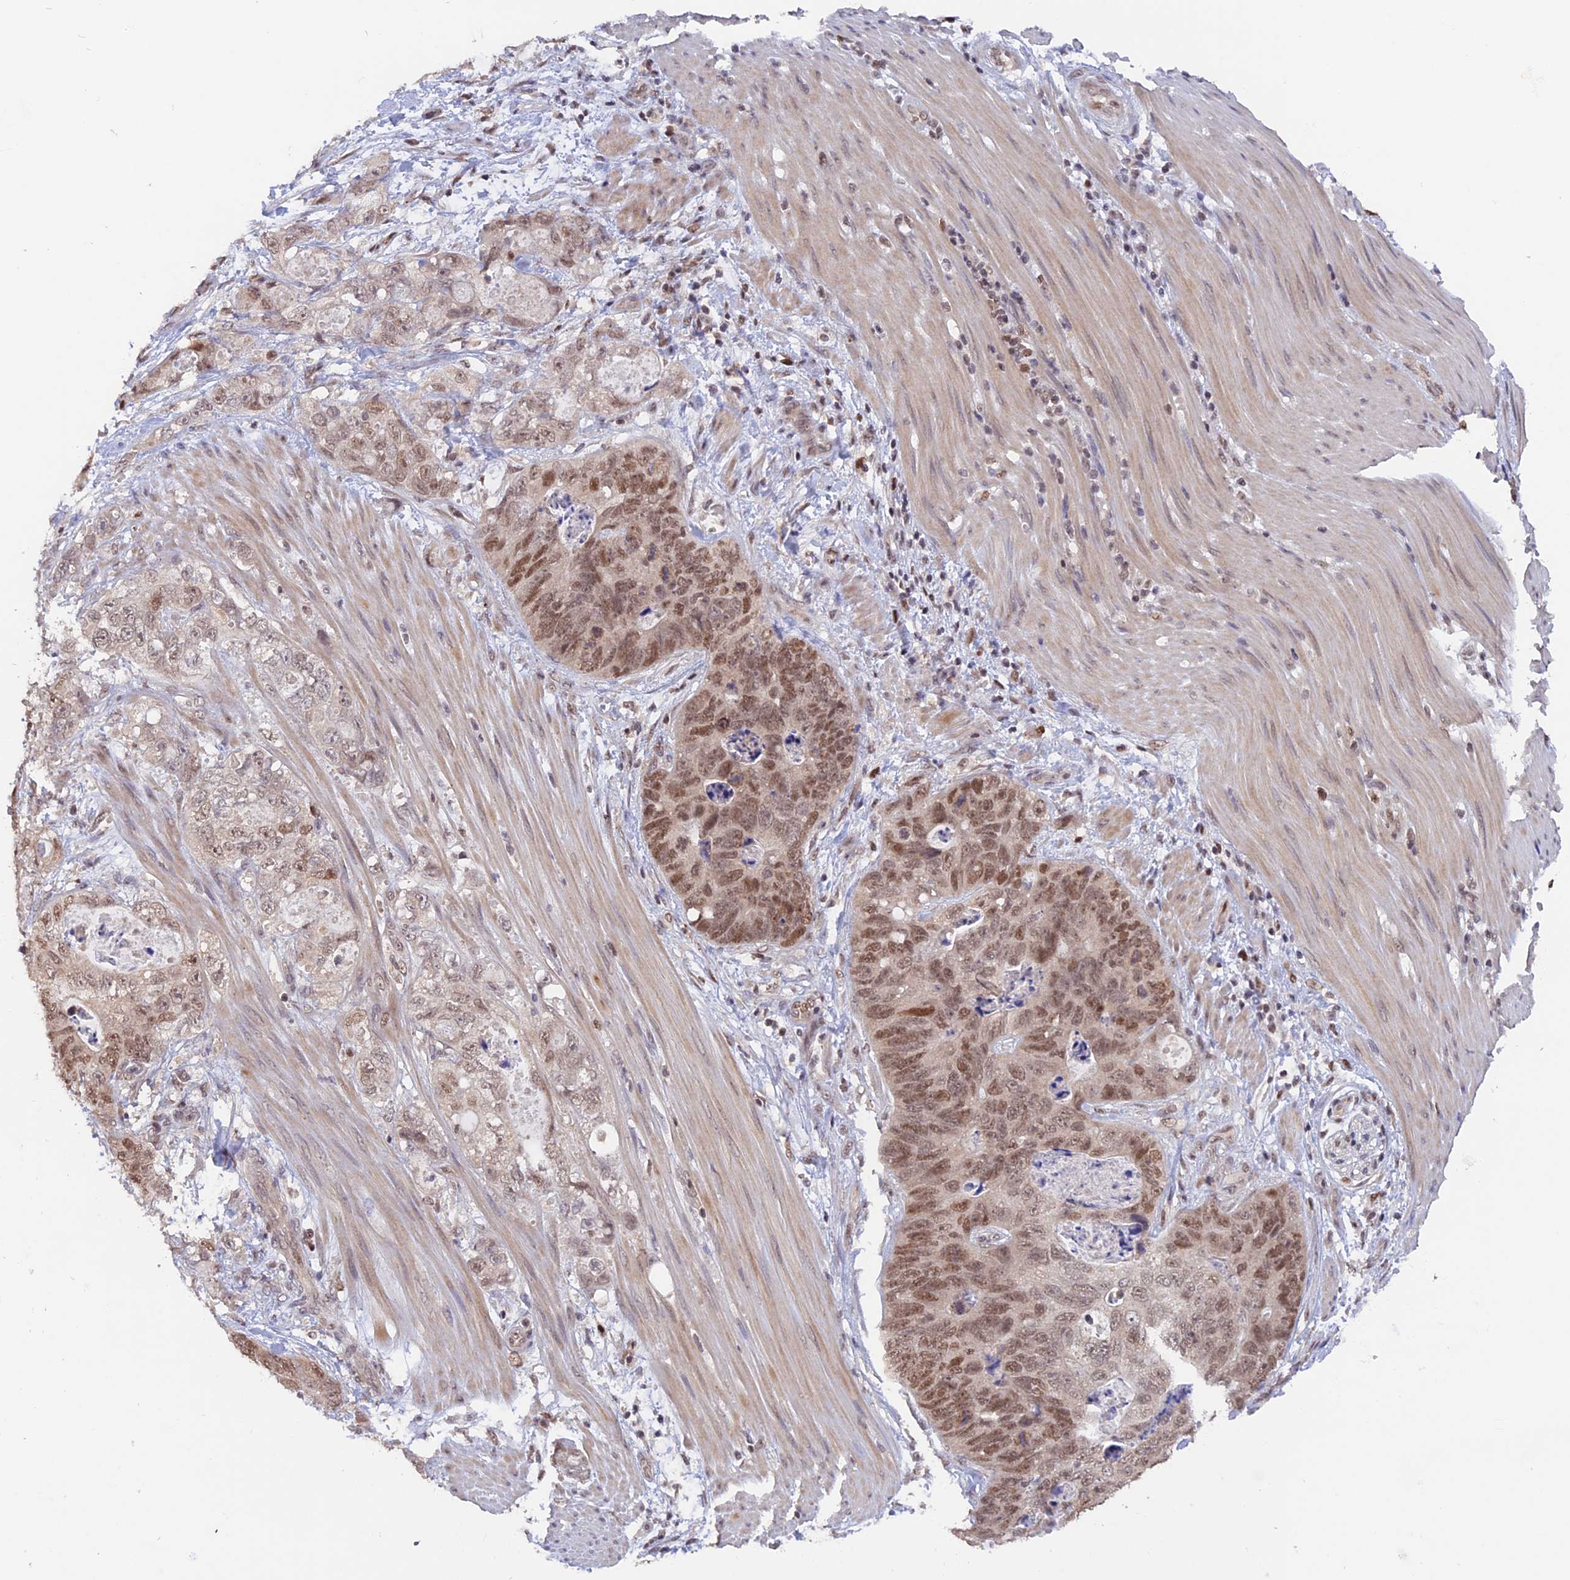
{"staining": {"intensity": "moderate", "quantity": ">75%", "location": "nuclear"}, "tissue": "stomach cancer", "cell_type": "Tumor cells", "image_type": "cancer", "snomed": [{"axis": "morphology", "description": "Normal tissue, NOS"}, {"axis": "morphology", "description": "Adenocarcinoma, NOS"}, {"axis": "topography", "description": "Stomach"}], "caption": "Immunohistochemical staining of stomach cancer (adenocarcinoma) displays moderate nuclear protein staining in about >75% of tumor cells.", "gene": "RFC5", "patient": {"sex": "female", "age": 89}}